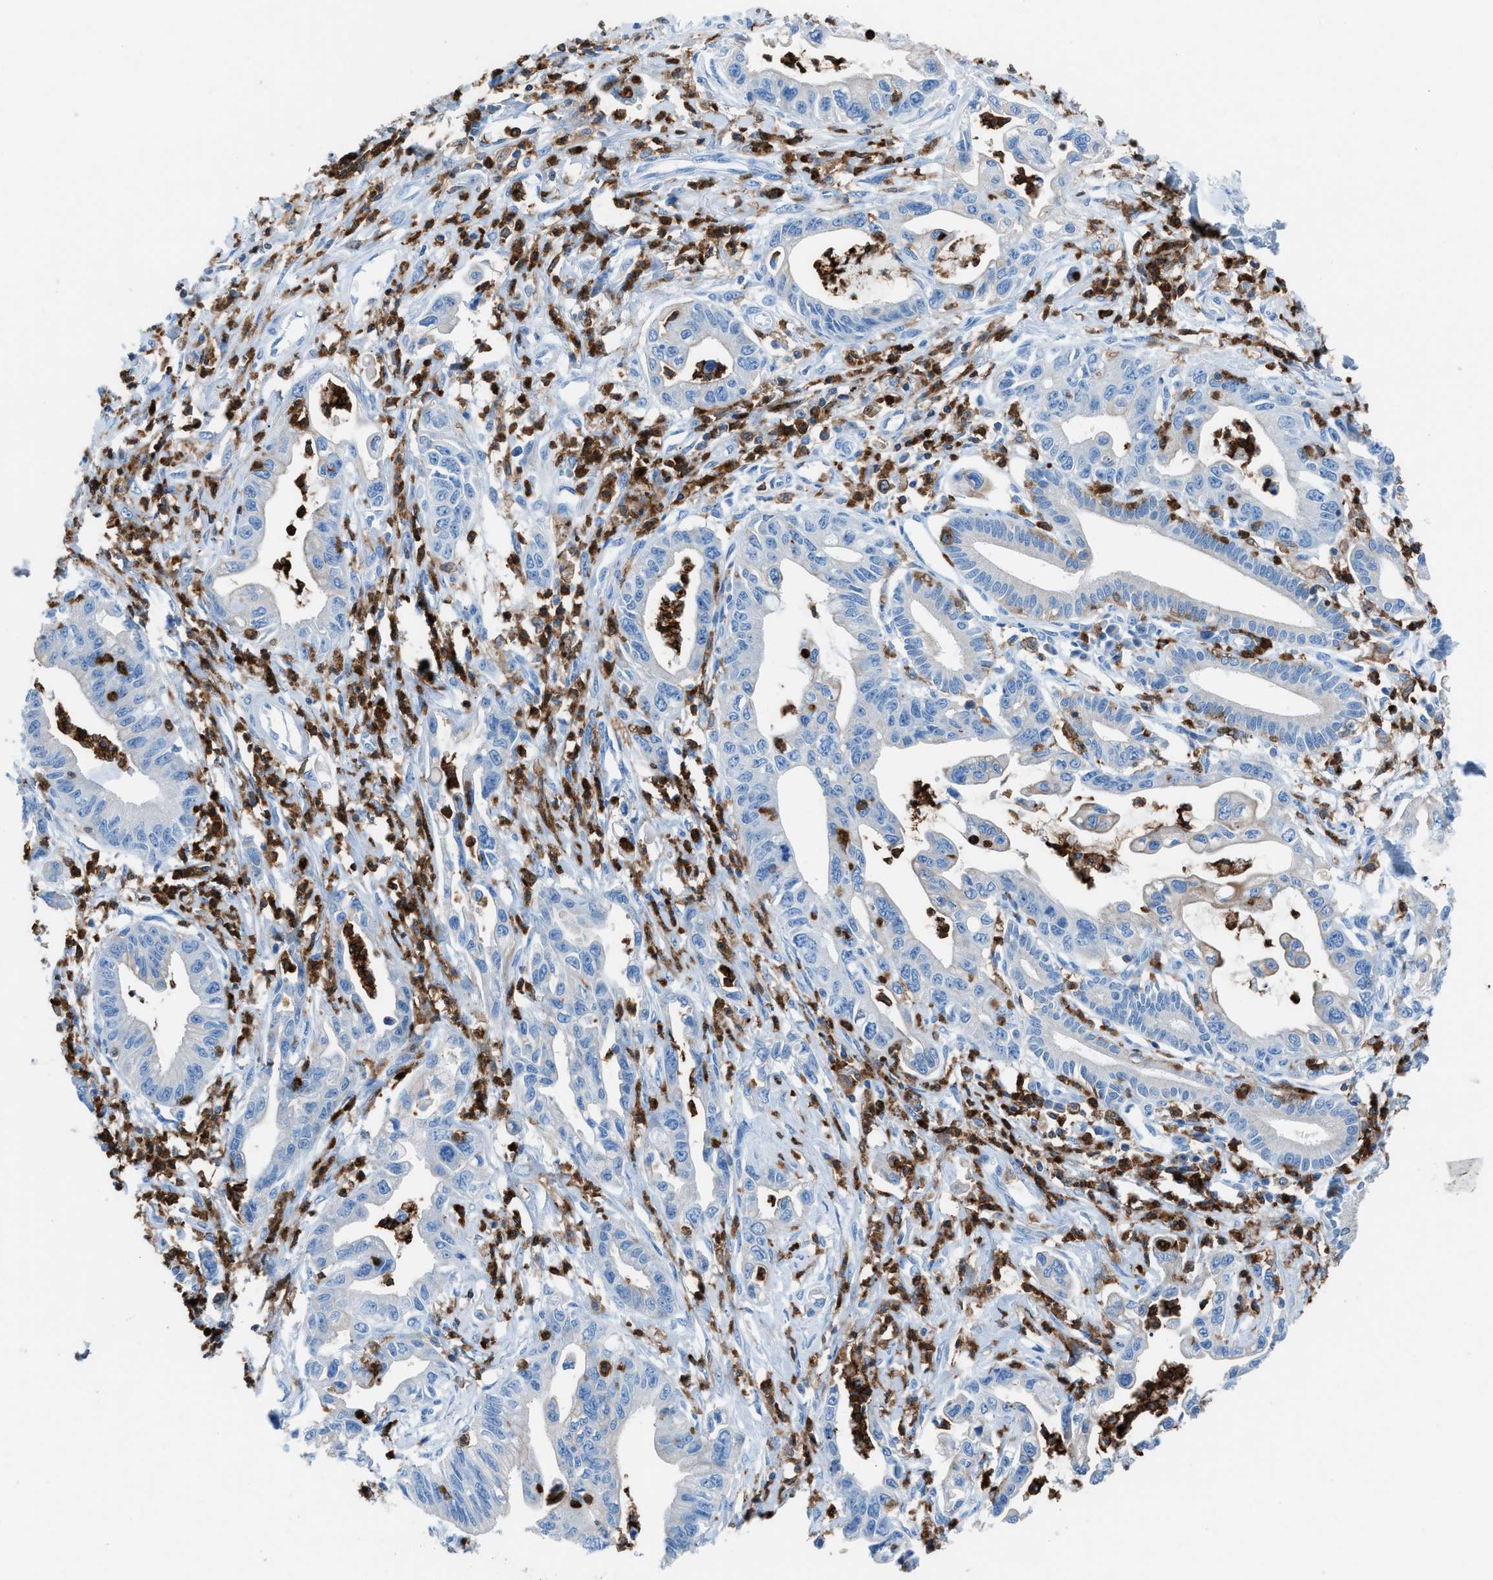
{"staining": {"intensity": "negative", "quantity": "none", "location": "none"}, "tissue": "pancreatic cancer", "cell_type": "Tumor cells", "image_type": "cancer", "snomed": [{"axis": "morphology", "description": "Adenocarcinoma, NOS"}, {"axis": "topography", "description": "Pancreas"}], "caption": "Tumor cells show no significant positivity in pancreatic cancer. Nuclei are stained in blue.", "gene": "ITGB2", "patient": {"sex": "male", "age": 56}}